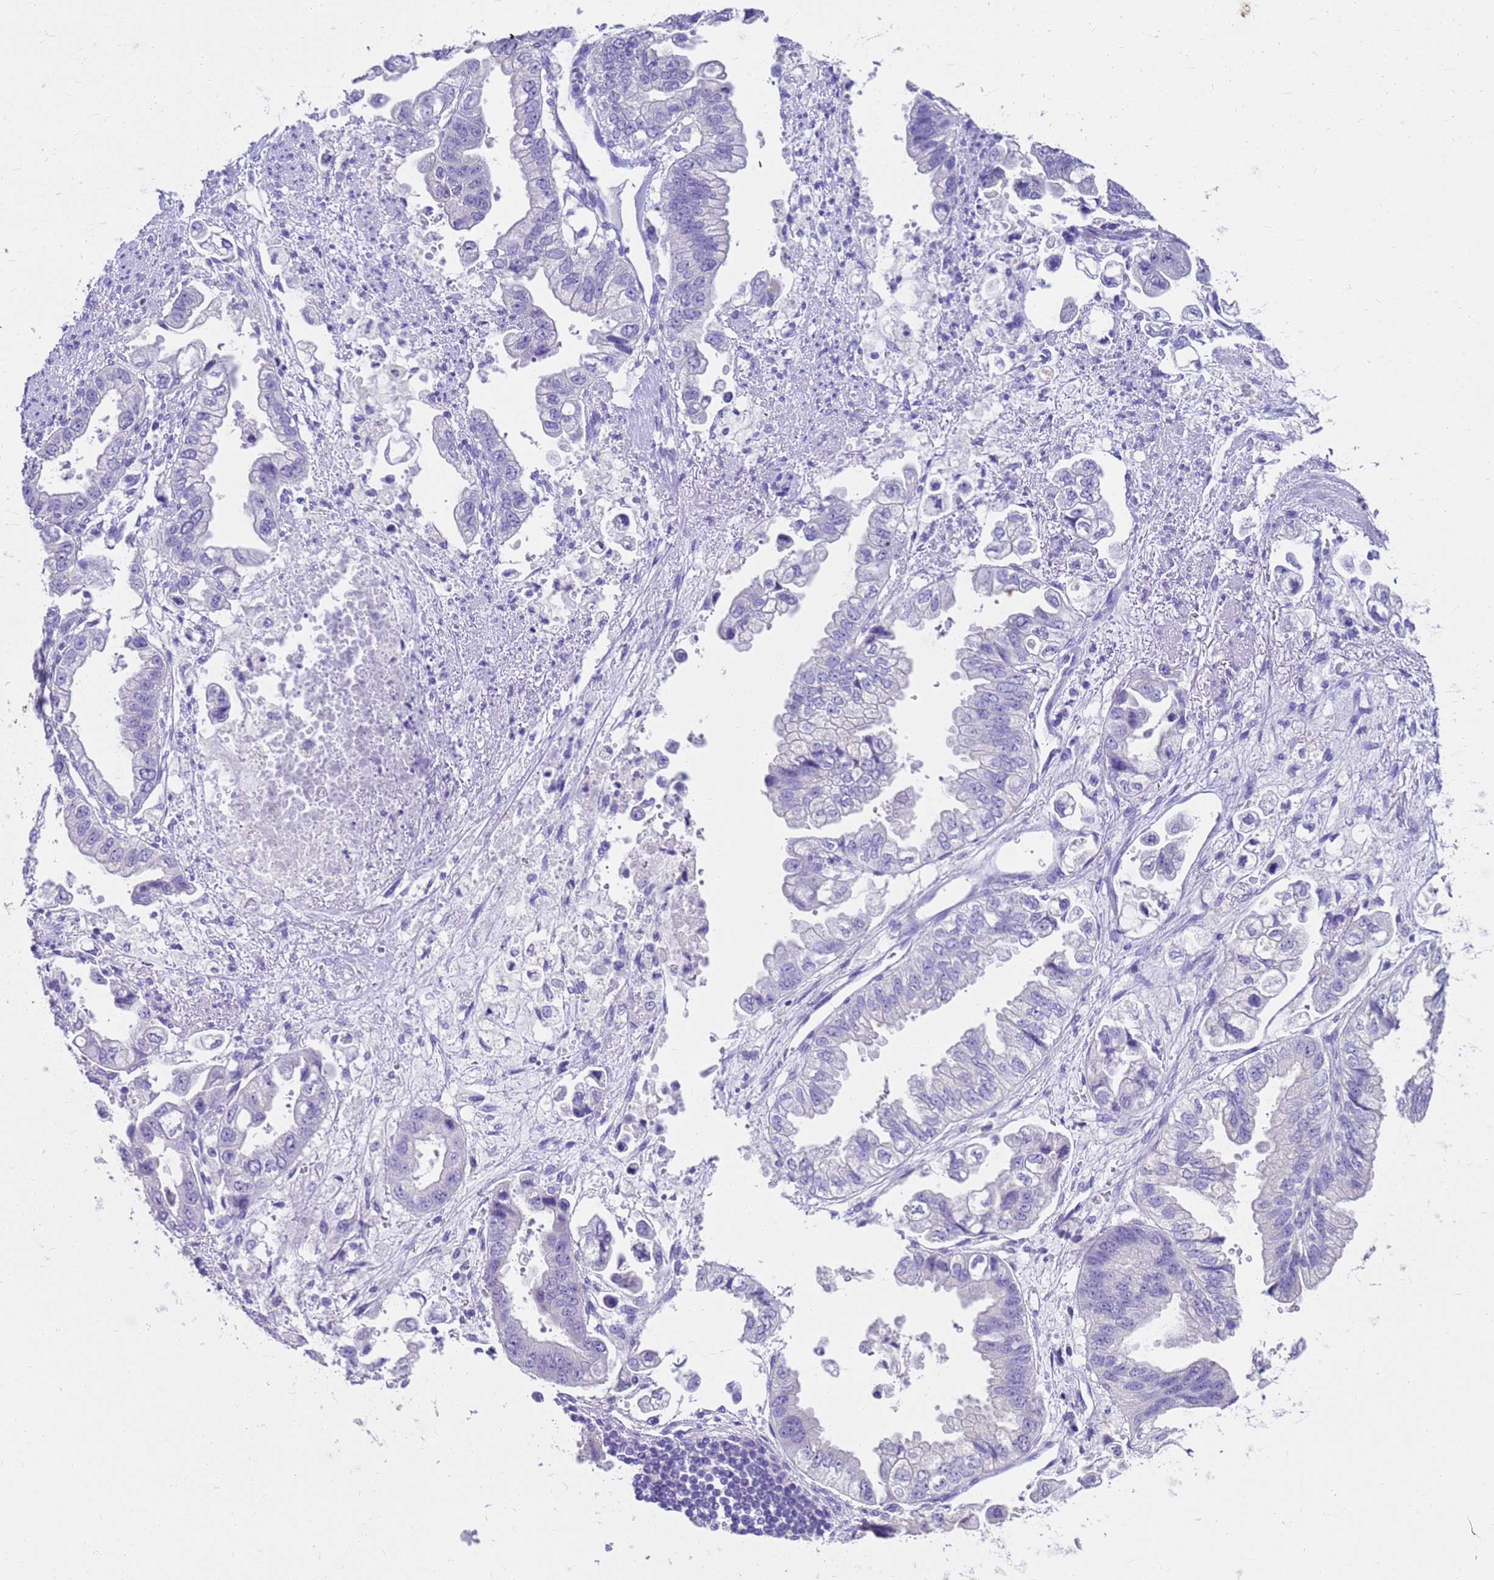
{"staining": {"intensity": "negative", "quantity": "none", "location": "none"}, "tissue": "stomach cancer", "cell_type": "Tumor cells", "image_type": "cancer", "snomed": [{"axis": "morphology", "description": "Adenocarcinoma, NOS"}, {"axis": "topography", "description": "Stomach"}], "caption": "Immunohistochemistry histopathology image of human stomach cancer (adenocarcinoma) stained for a protein (brown), which shows no expression in tumor cells.", "gene": "MS4A13", "patient": {"sex": "male", "age": 62}}